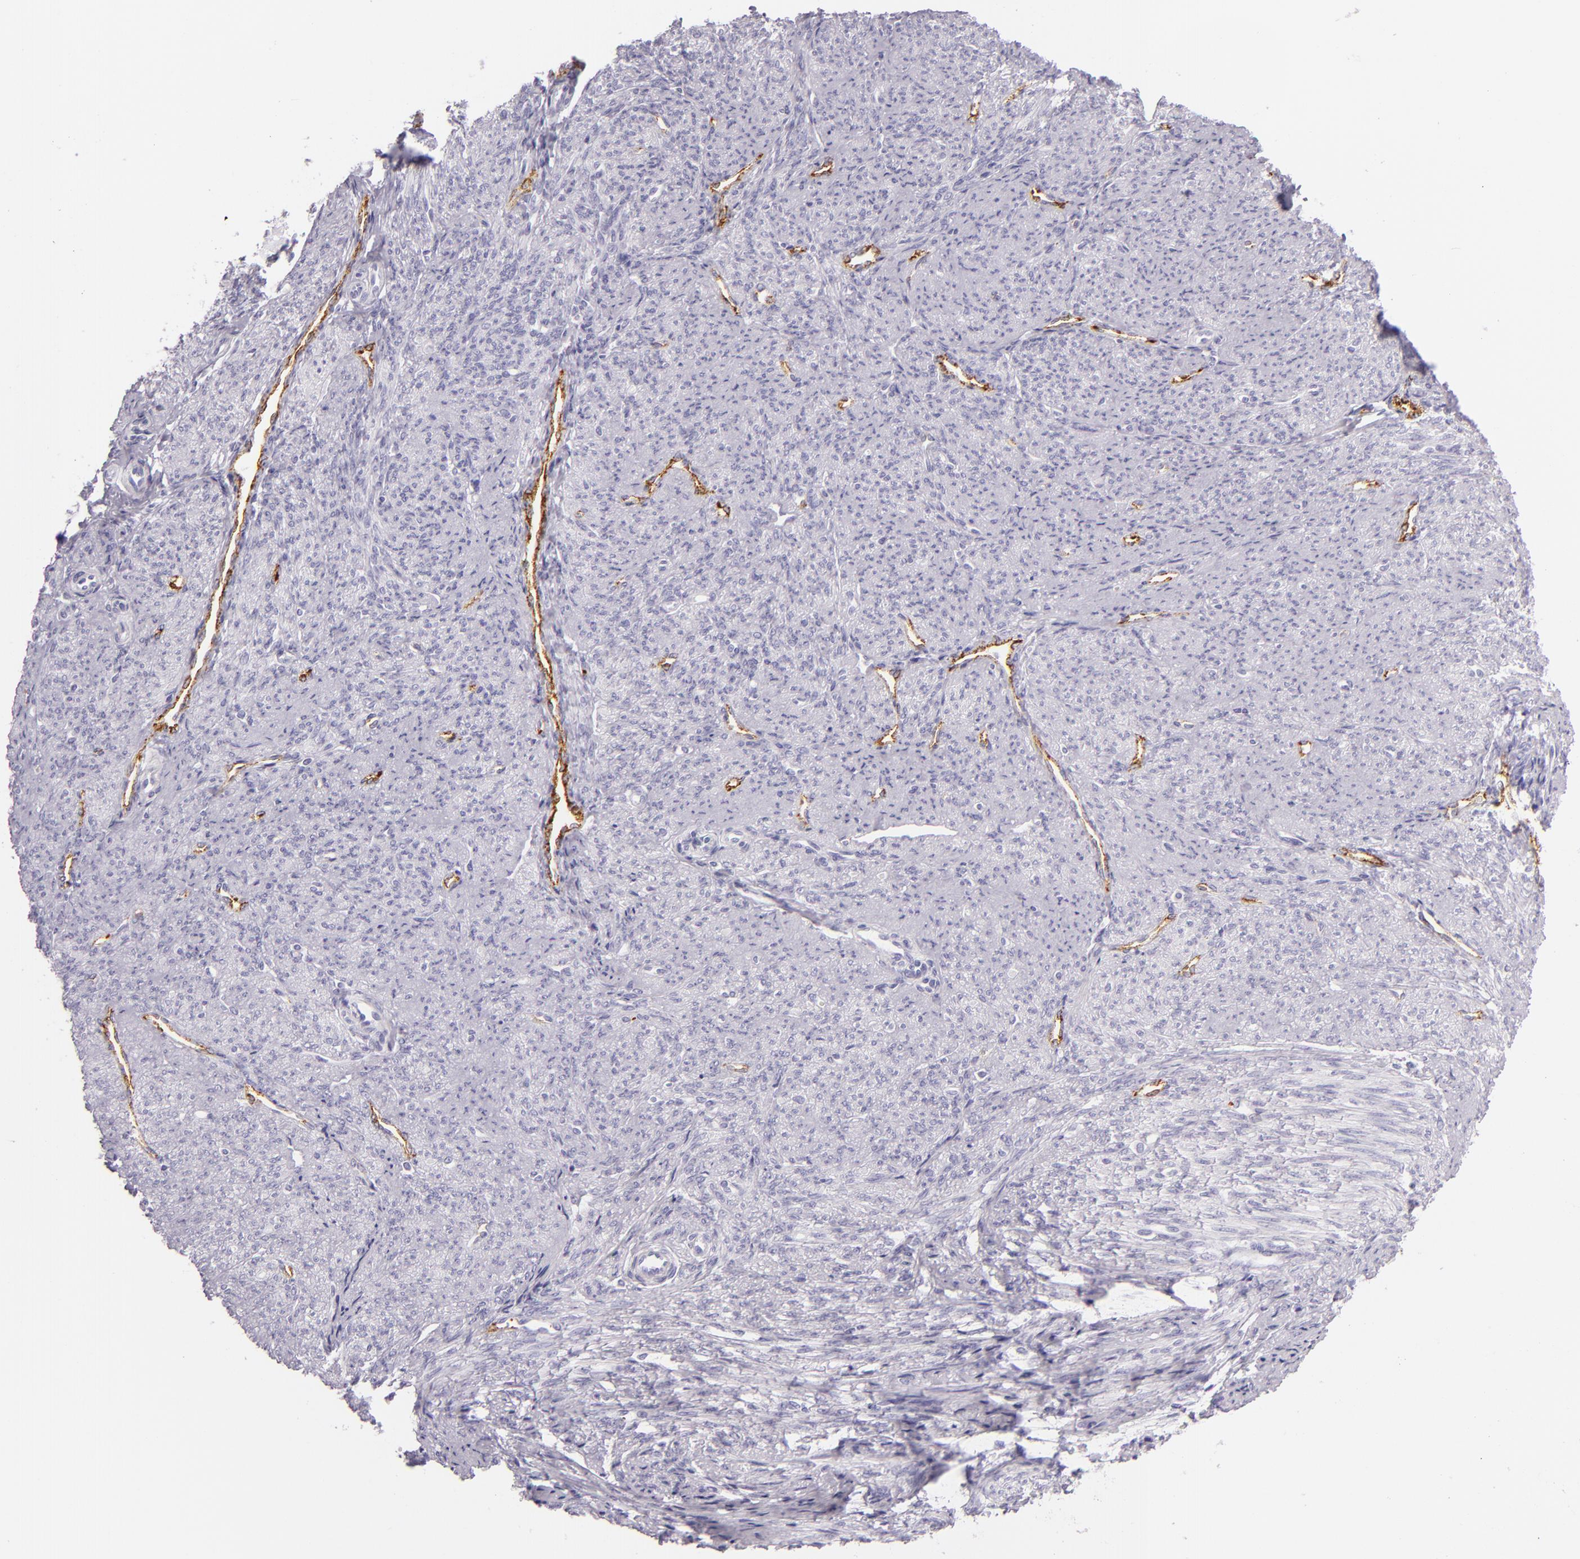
{"staining": {"intensity": "negative", "quantity": "none", "location": "none"}, "tissue": "smooth muscle", "cell_type": "Smooth muscle cells", "image_type": "normal", "snomed": [{"axis": "morphology", "description": "Normal tissue, NOS"}, {"axis": "topography", "description": "Cervix"}, {"axis": "topography", "description": "Endometrium"}], "caption": "This photomicrograph is of unremarkable smooth muscle stained with IHC to label a protein in brown with the nuclei are counter-stained blue. There is no positivity in smooth muscle cells.", "gene": "SELP", "patient": {"sex": "female", "age": 65}}